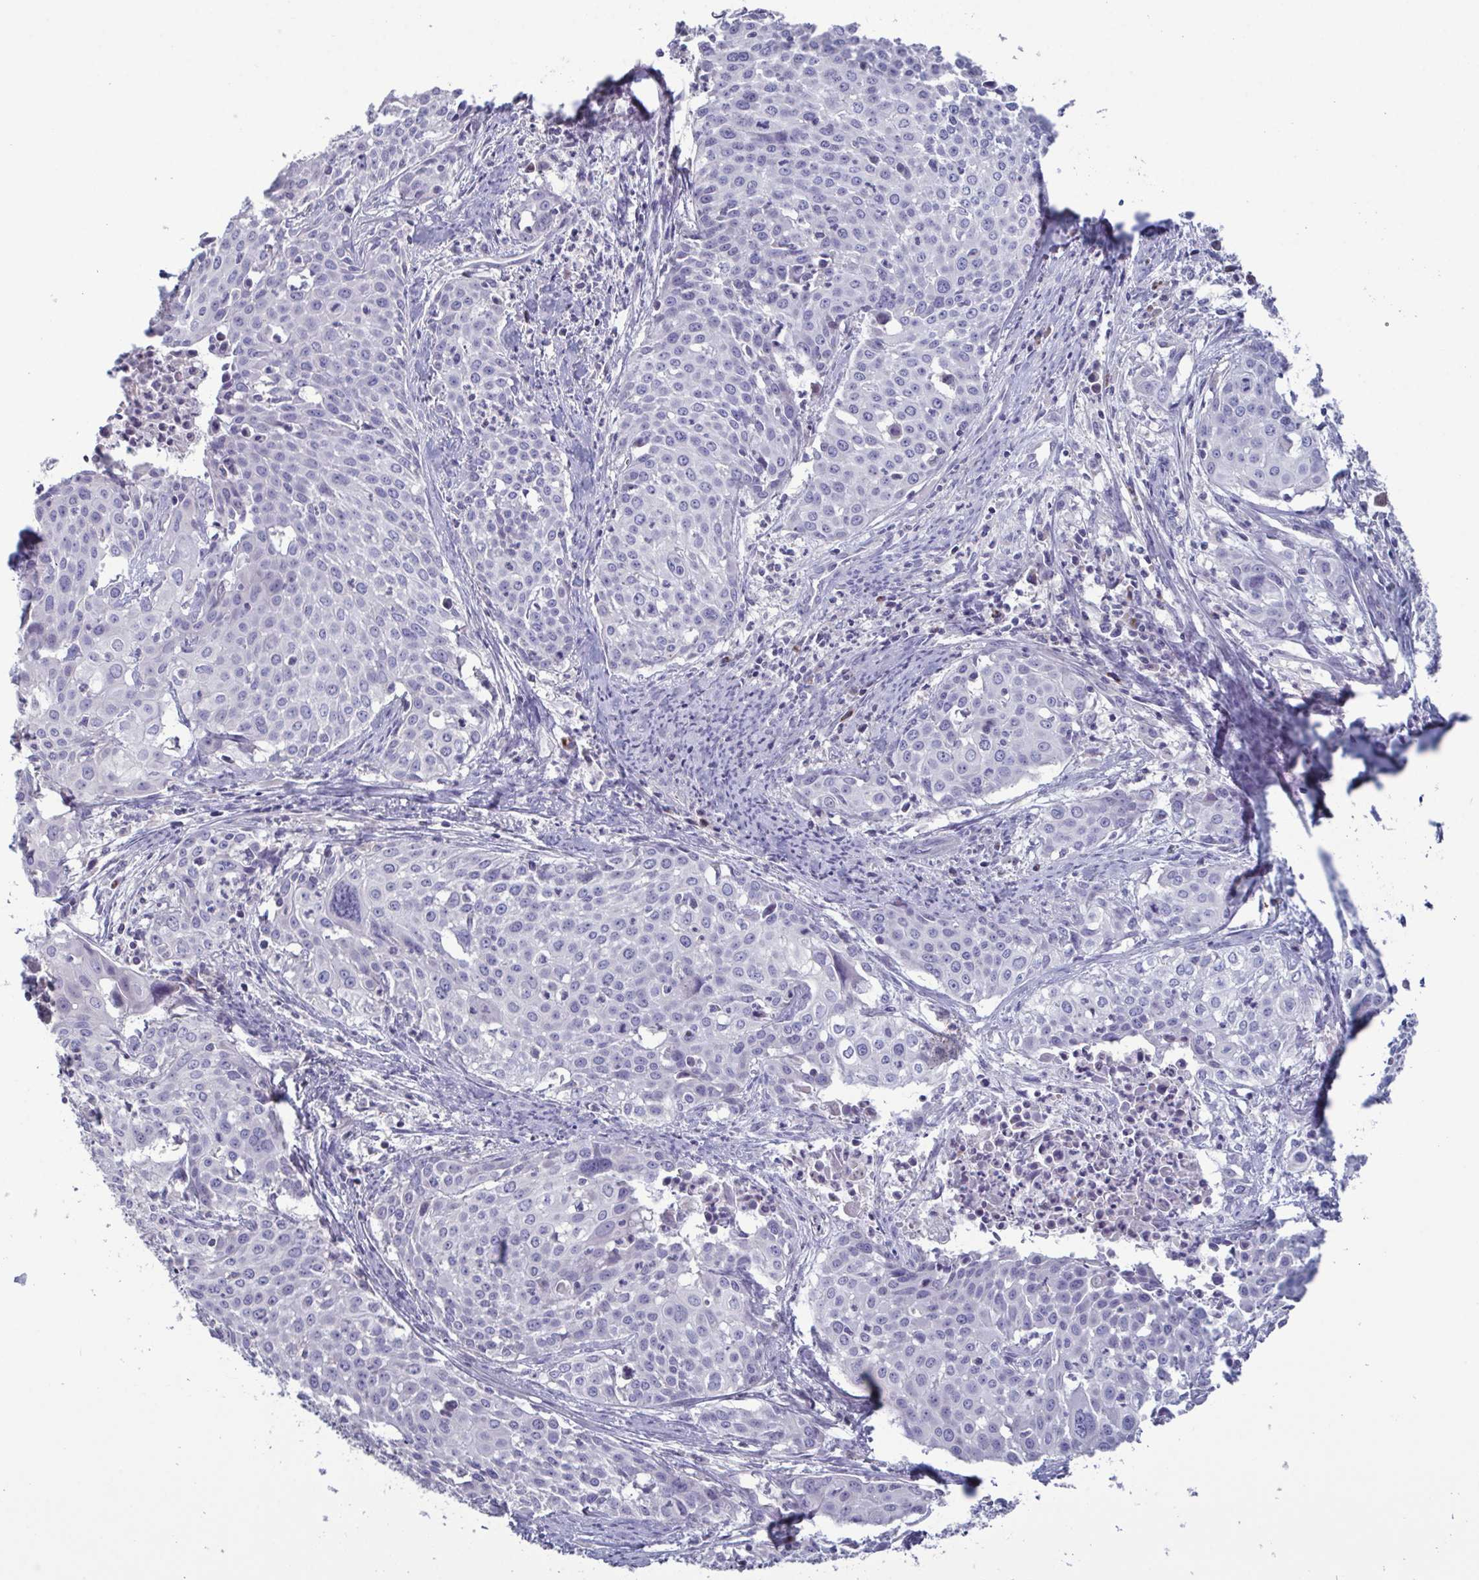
{"staining": {"intensity": "negative", "quantity": "none", "location": "none"}, "tissue": "cervical cancer", "cell_type": "Tumor cells", "image_type": "cancer", "snomed": [{"axis": "morphology", "description": "Squamous cell carcinoma, NOS"}, {"axis": "topography", "description": "Cervix"}], "caption": "This is a micrograph of immunohistochemistry staining of squamous cell carcinoma (cervical), which shows no positivity in tumor cells.", "gene": "GLDC", "patient": {"sex": "female", "age": 39}}